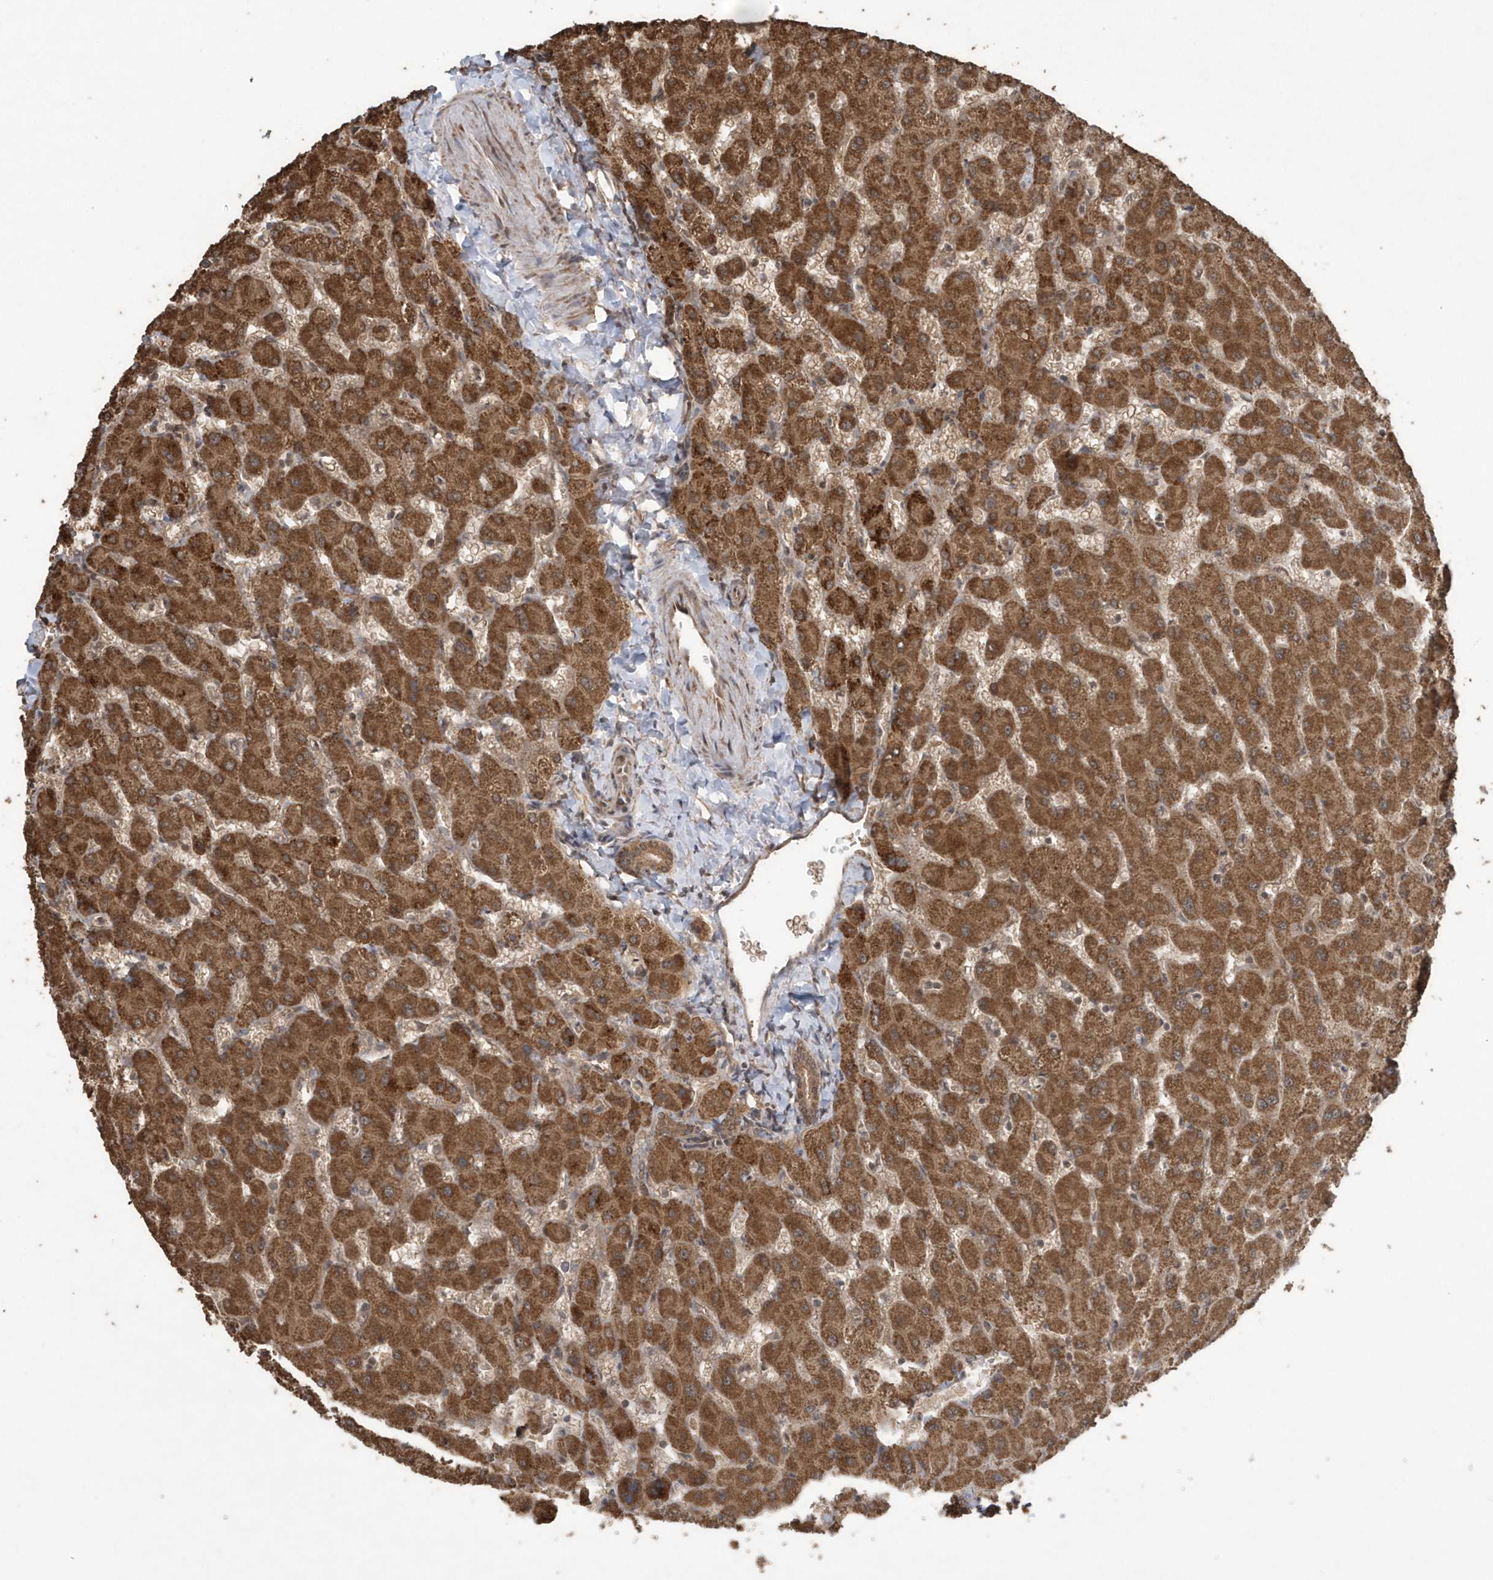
{"staining": {"intensity": "moderate", "quantity": ">75%", "location": "cytoplasmic/membranous"}, "tissue": "liver", "cell_type": "Cholangiocytes", "image_type": "normal", "snomed": [{"axis": "morphology", "description": "Normal tissue, NOS"}, {"axis": "topography", "description": "Liver"}], "caption": "This is a micrograph of IHC staining of normal liver, which shows moderate expression in the cytoplasmic/membranous of cholangiocytes.", "gene": "PAXBP1", "patient": {"sex": "female", "age": 63}}